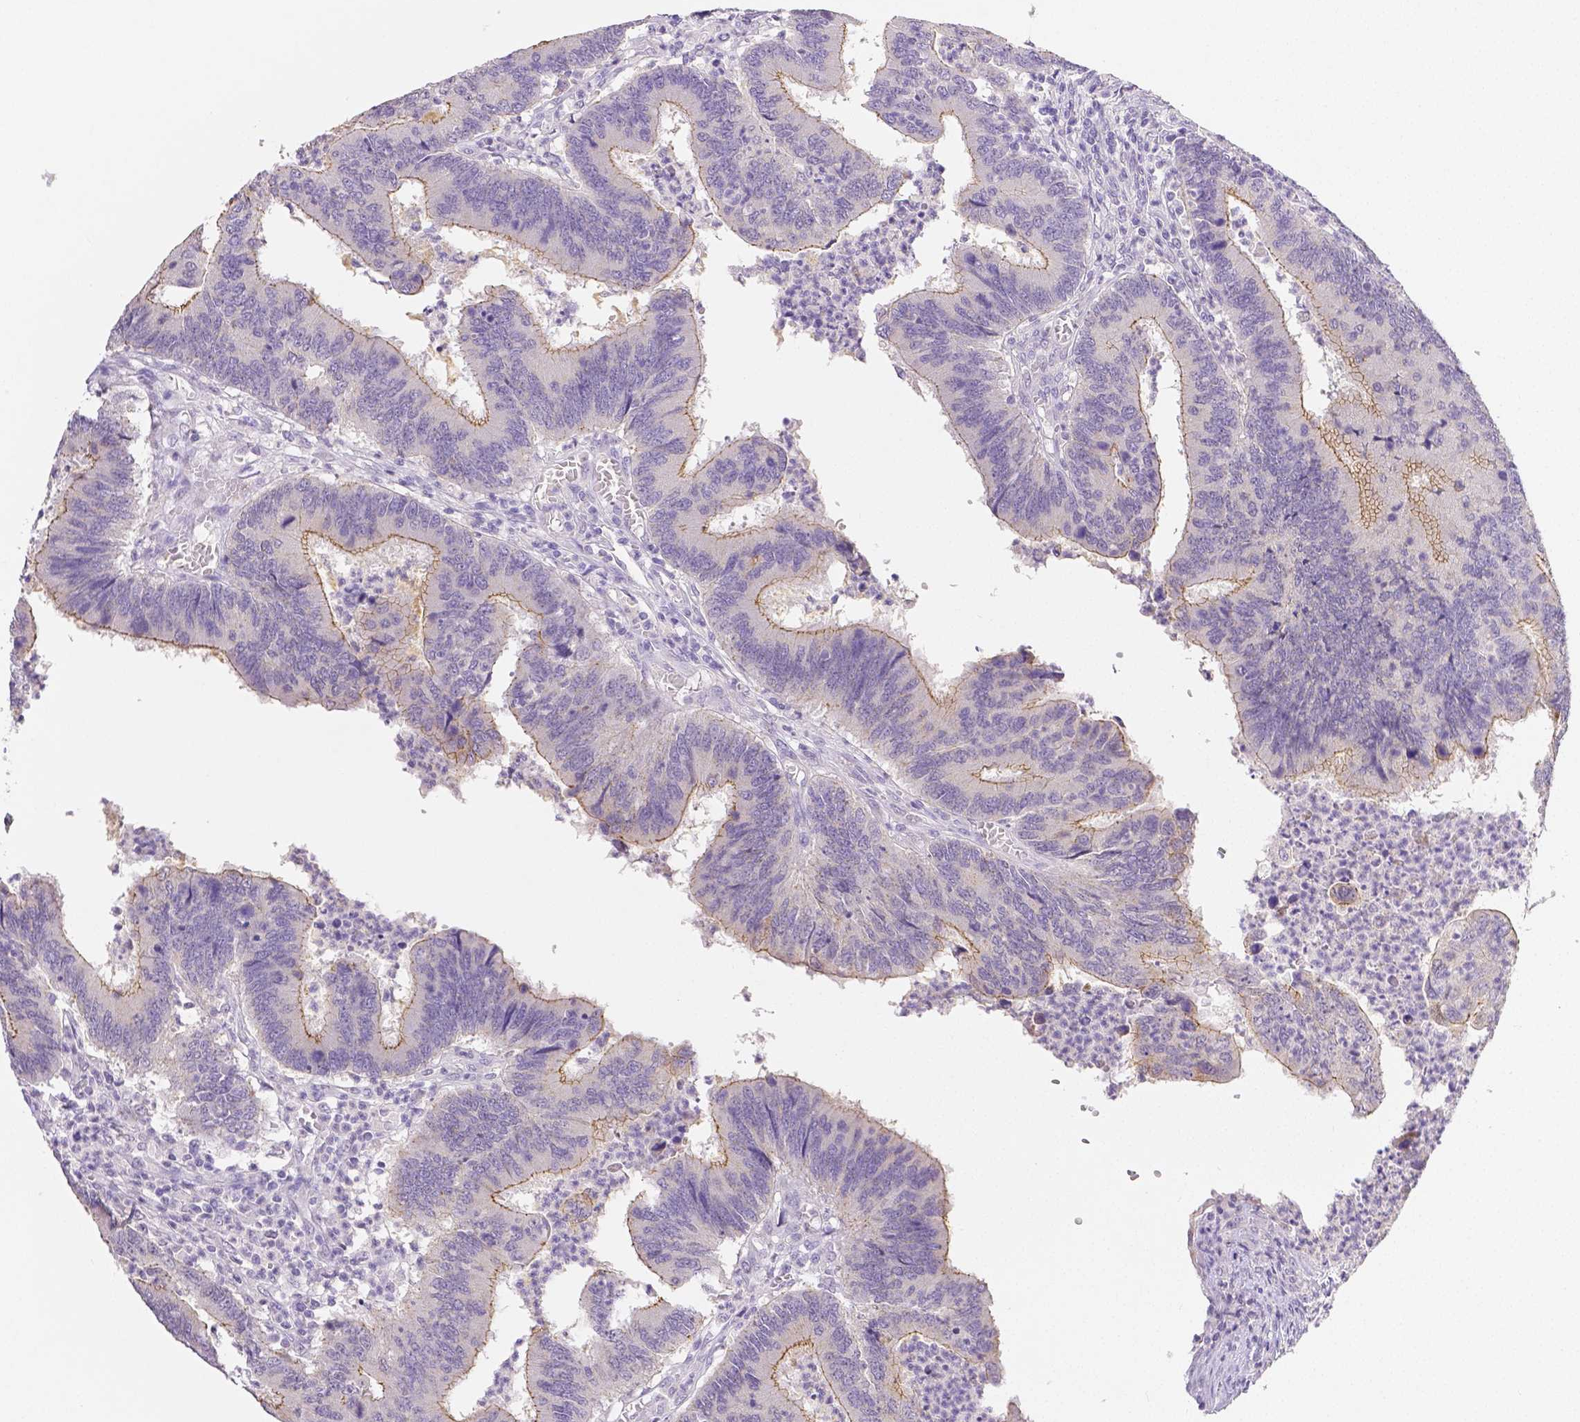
{"staining": {"intensity": "moderate", "quantity": "<25%", "location": "cytoplasmic/membranous"}, "tissue": "colorectal cancer", "cell_type": "Tumor cells", "image_type": "cancer", "snomed": [{"axis": "morphology", "description": "Adenocarcinoma, NOS"}, {"axis": "topography", "description": "Colon"}], "caption": "Colorectal cancer tissue reveals moderate cytoplasmic/membranous positivity in approximately <25% of tumor cells Using DAB (3,3'-diaminobenzidine) (brown) and hematoxylin (blue) stains, captured at high magnification using brightfield microscopy.", "gene": "OCLN", "patient": {"sex": "female", "age": 67}}